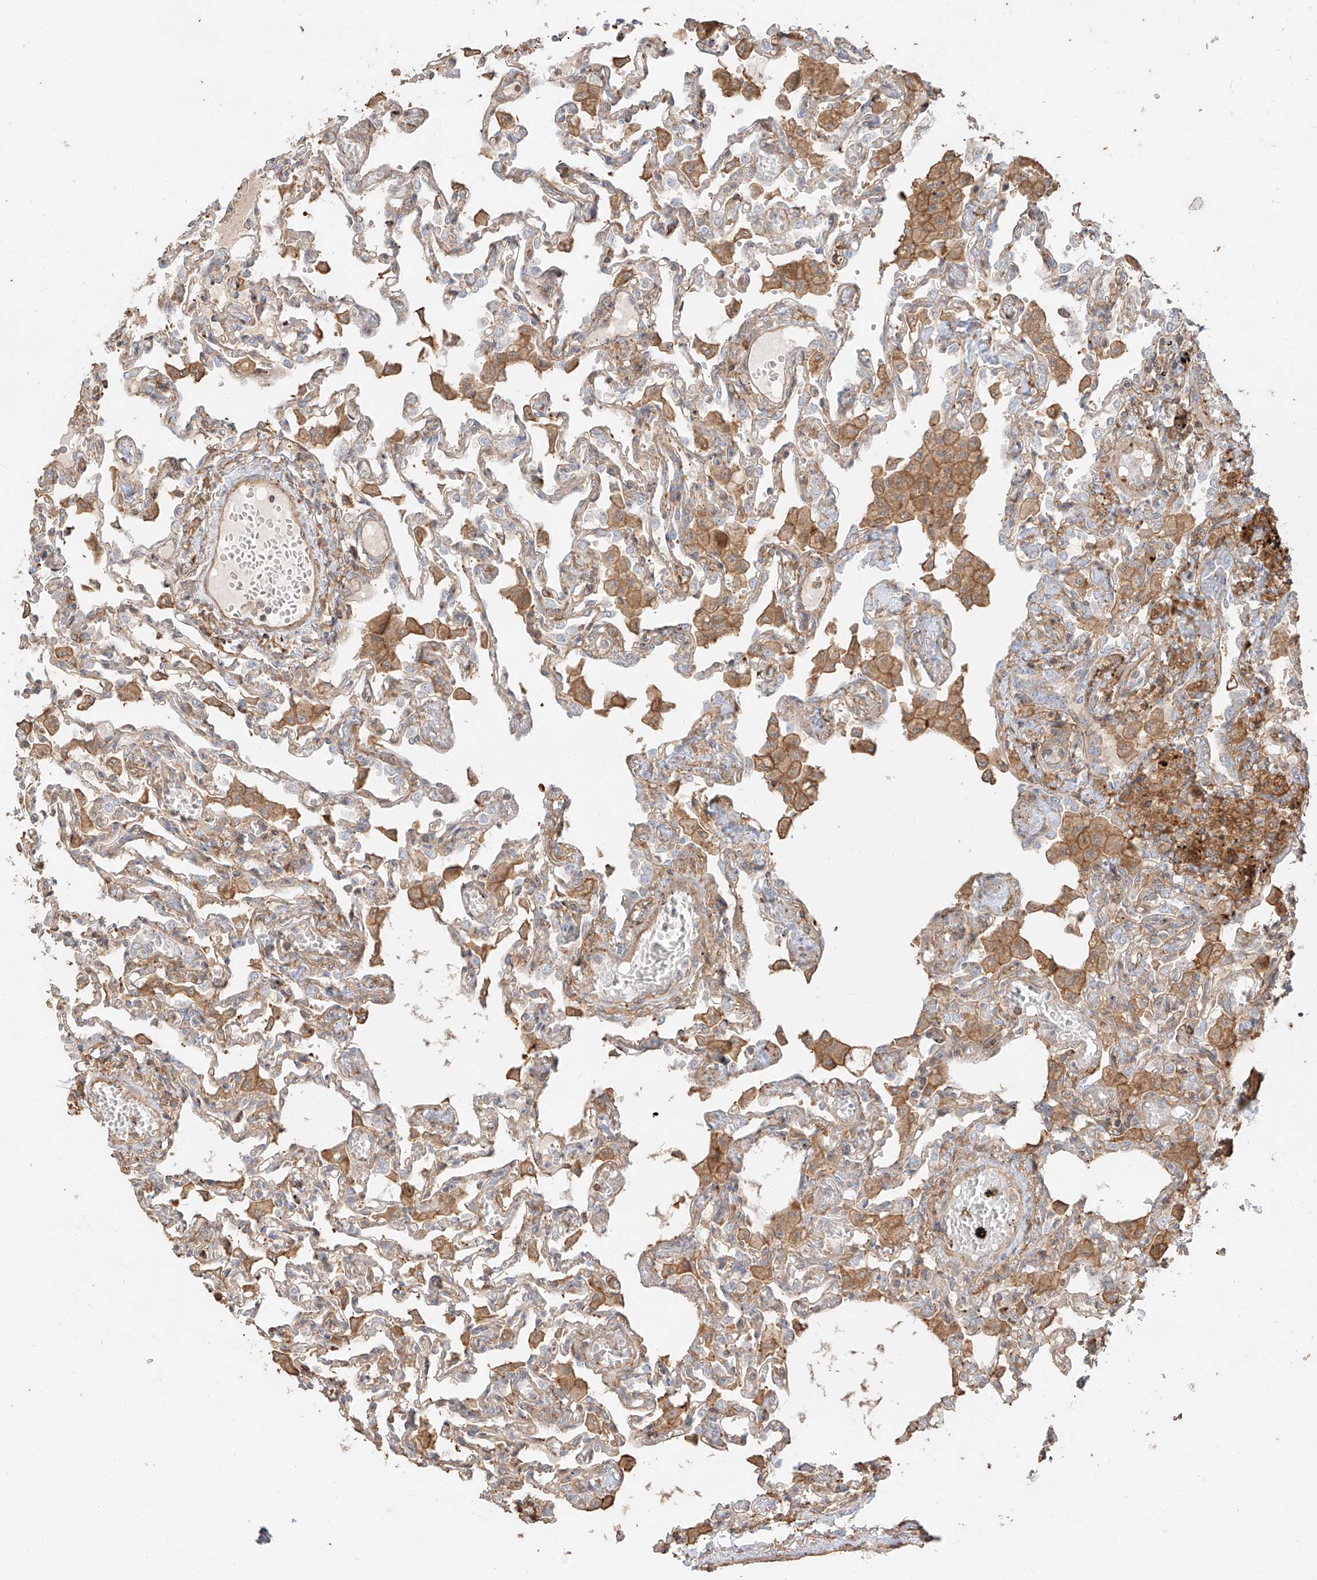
{"staining": {"intensity": "moderate", "quantity": "<25%", "location": "cytoplasmic/membranous"}, "tissue": "lung", "cell_type": "Alveolar cells", "image_type": "normal", "snomed": [{"axis": "morphology", "description": "Normal tissue, NOS"}, {"axis": "topography", "description": "Bronchus"}, {"axis": "topography", "description": "Lung"}], "caption": "Immunohistochemistry (IHC) micrograph of benign lung stained for a protein (brown), which displays low levels of moderate cytoplasmic/membranous staining in about <25% of alveolar cells.", "gene": "SNX9", "patient": {"sex": "female", "age": 49}}